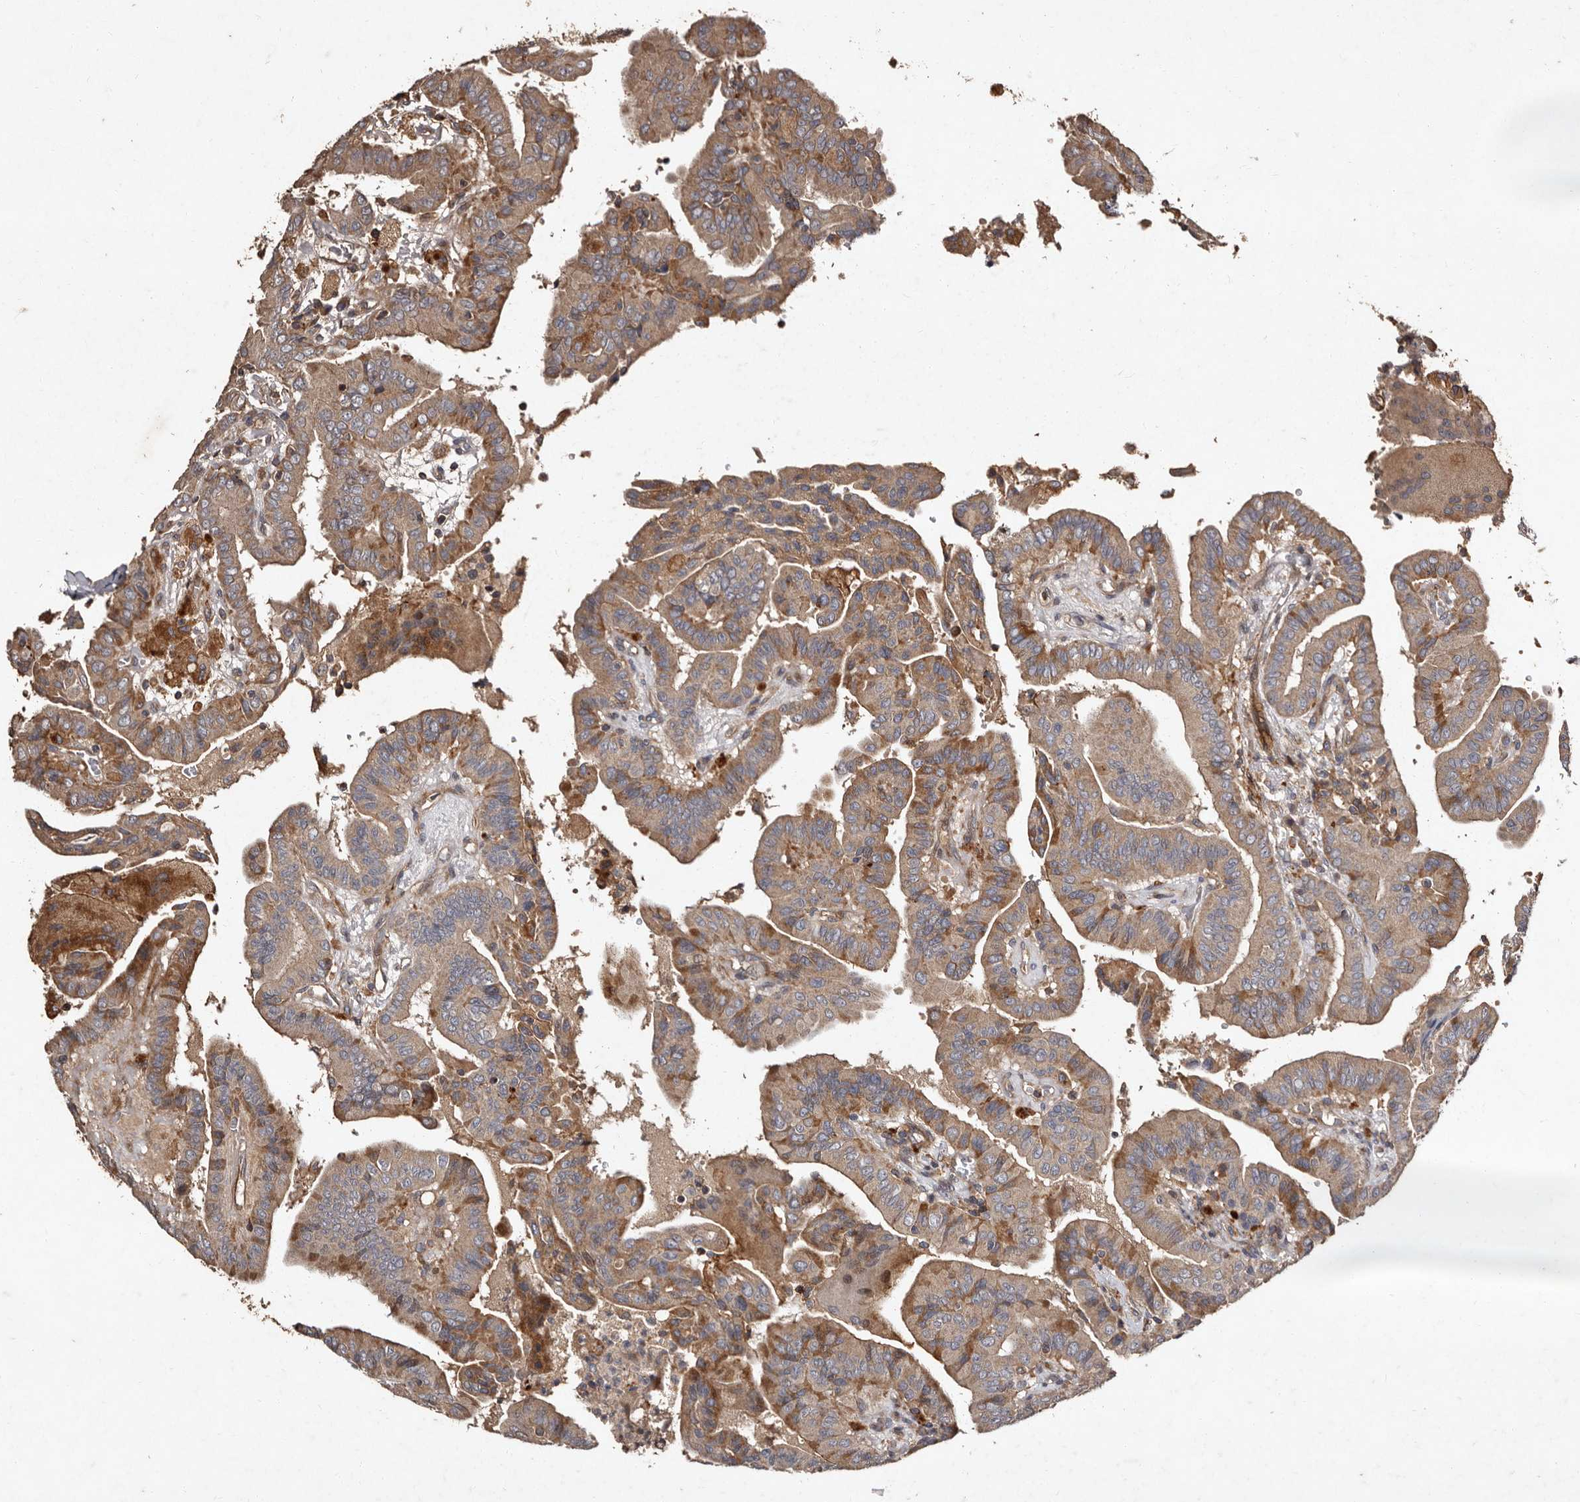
{"staining": {"intensity": "moderate", "quantity": ">75%", "location": "cytoplasmic/membranous"}, "tissue": "thyroid cancer", "cell_type": "Tumor cells", "image_type": "cancer", "snomed": [{"axis": "morphology", "description": "Papillary adenocarcinoma, NOS"}, {"axis": "topography", "description": "Thyroid gland"}], "caption": "Thyroid cancer (papillary adenocarcinoma) stained with a protein marker reveals moderate staining in tumor cells.", "gene": "PRKD3", "patient": {"sex": "male", "age": 33}}